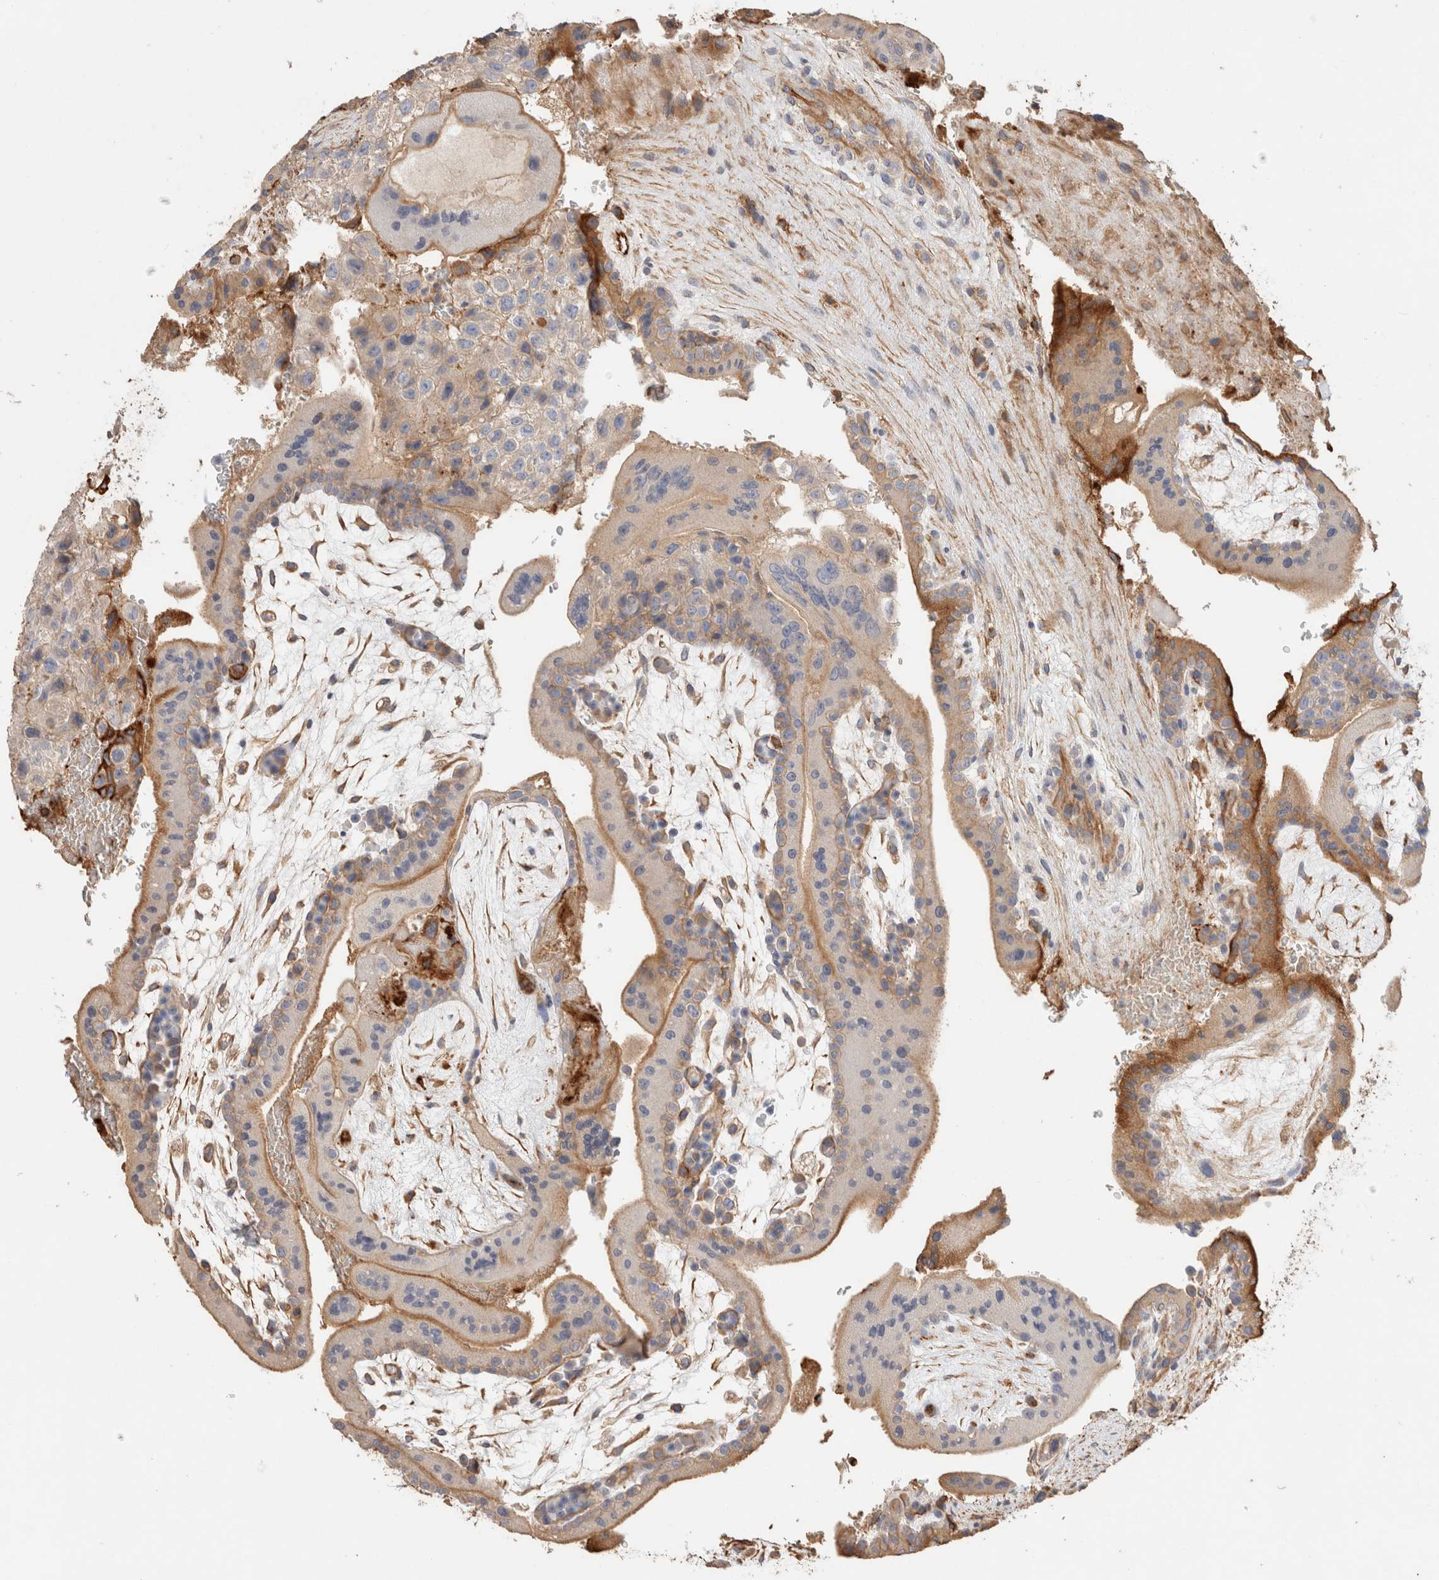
{"staining": {"intensity": "moderate", "quantity": "<25%", "location": "cytoplasmic/membranous"}, "tissue": "placenta", "cell_type": "Decidual cells", "image_type": "normal", "snomed": [{"axis": "morphology", "description": "Normal tissue, NOS"}, {"axis": "topography", "description": "Placenta"}], "caption": "Immunohistochemical staining of unremarkable placenta displays low levels of moderate cytoplasmic/membranous expression in approximately <25% of decidual cells. Nuclei are stained in blue.", "gene": "PROS1", "patient": {"sex": "female", "age": 35}}